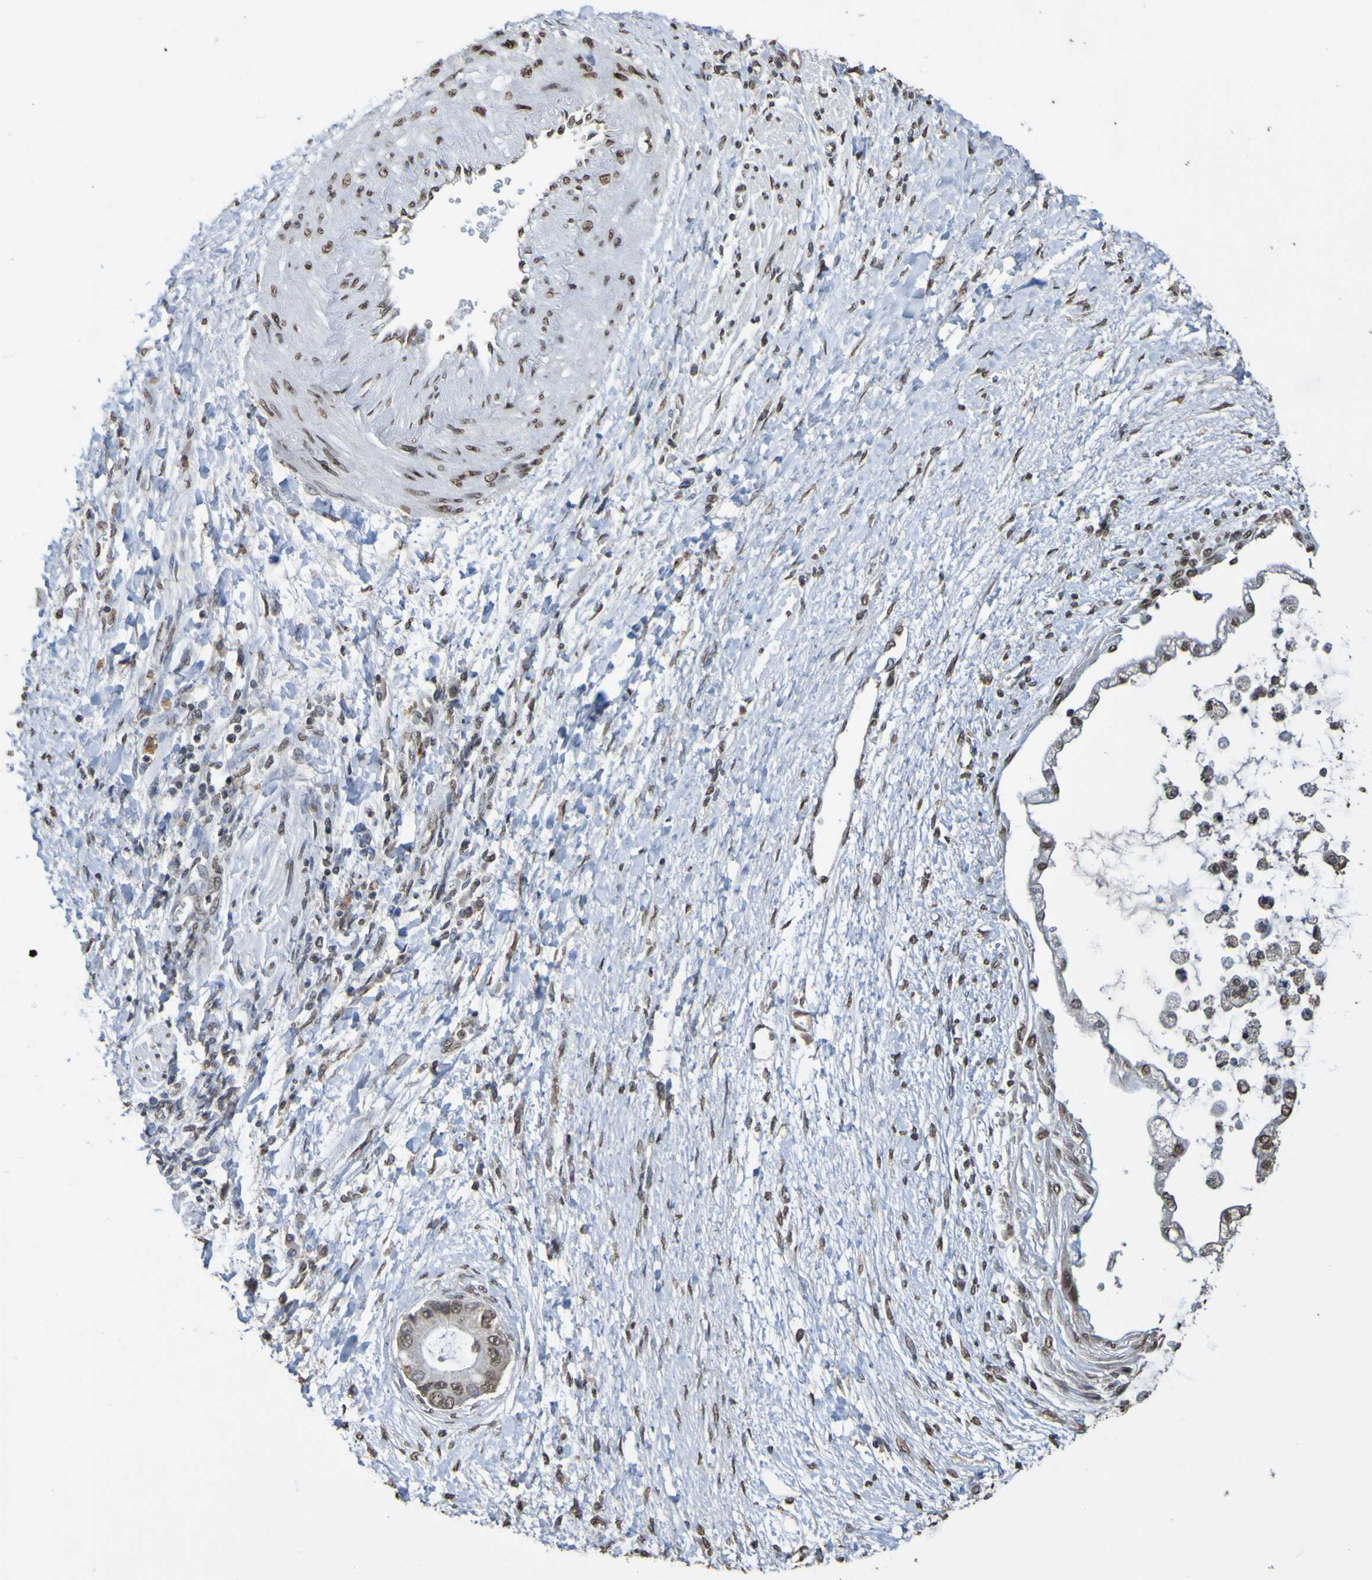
{"staining": {"intensity": "weak", "quantity": ">75%", "location": "nuclear"}, "tissue": "liver cancer", "cell_type": "Tumor cells", "image_type": "cancer", "snomed": [{"axis": "morphology", "description": "Cholangiocarcinoma"}, {"axis": "topography", "description": "Liver"}], "caption": "Protein positivity by immunohistochemistry (IHC) shows weak nuclear staining in approximately >75% of tumor cells in cholangiocarcinoma (liver). (DAB IHC with brightfield microscopy, high magnification).", "gene": "ALKBH2", "patient": {"sex": "male", "age": 50}}